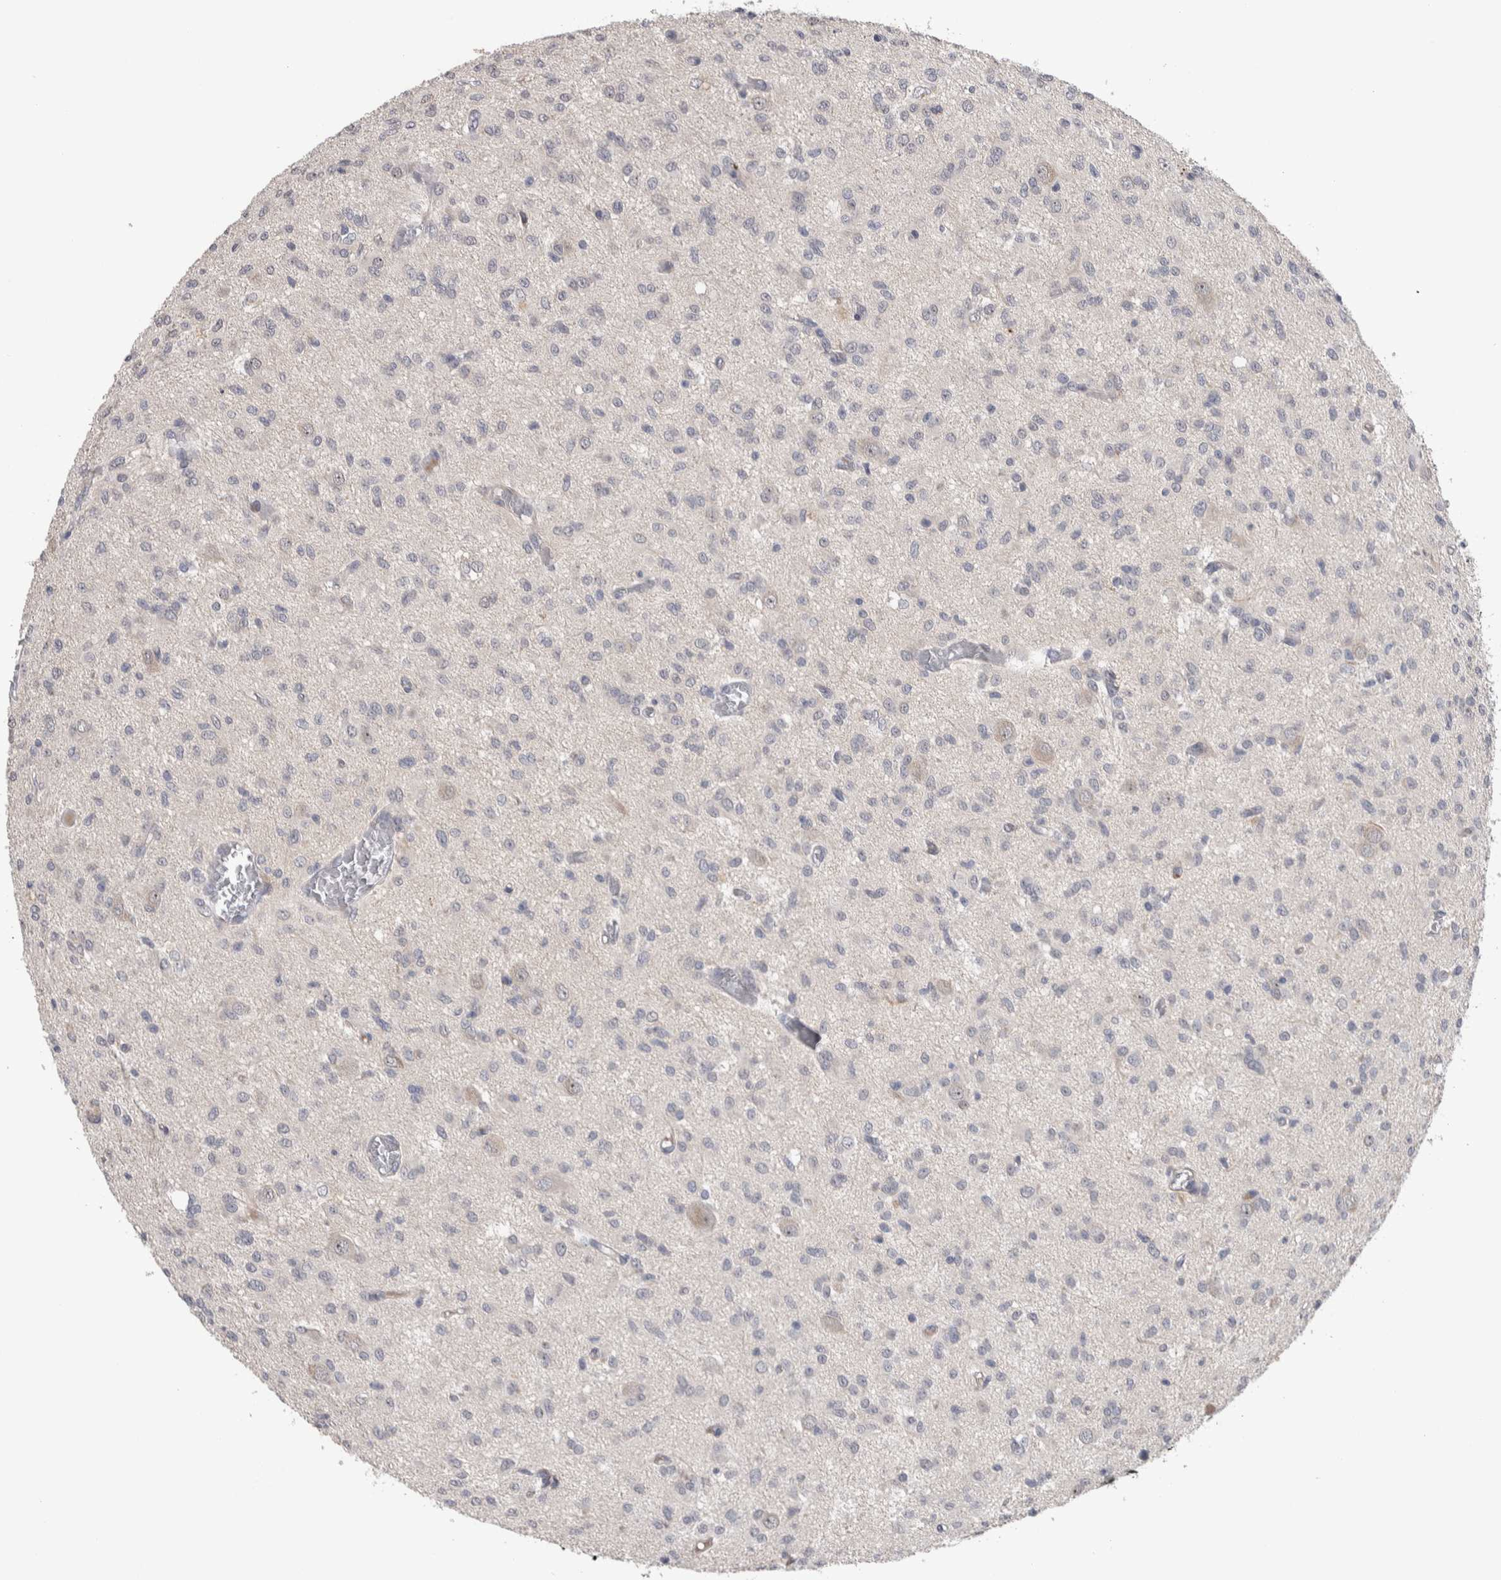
{"staining": {"intensity": "negative", "quantity": "none", "location": "none"}, "tissue": "glioma", "cell_type": "Tumor cells", "image_type": "cancer", "snomed": [{"axis": "morphology", "description": "Glioma, malignant, High grade"}, {"axis": "topography", "description": "Brain"}], "caption": "Human high-grade glioma (malignant) stained for a protein using IHC demonstrates no positivity in tumor cells.", "gene": "TMEM102", "patient": {"sex": "female", "age": 59}}